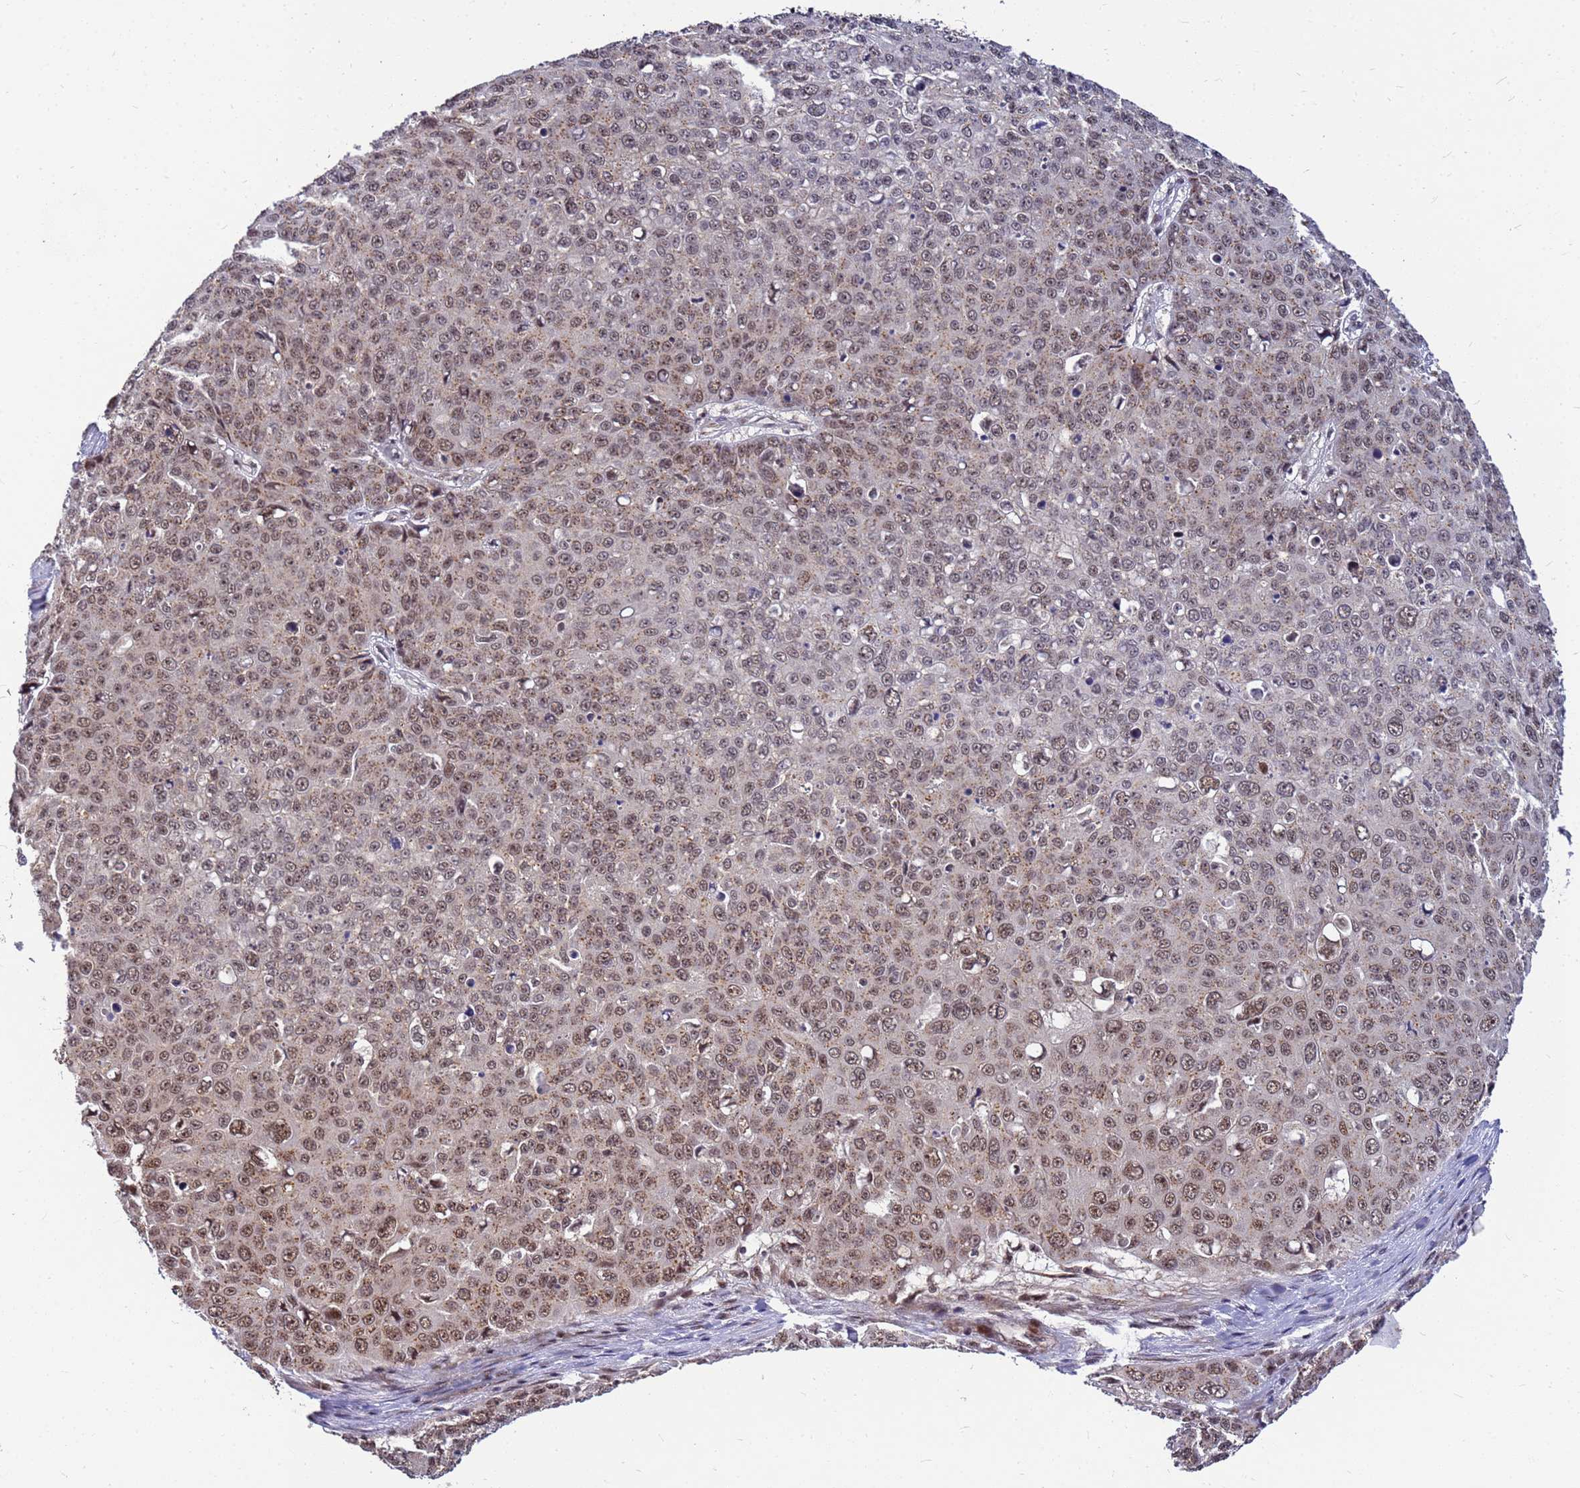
{"staining": {"intensity": "moderate", "quantity": "25%-75%", "location": "nuclear"}, "tissue": "skin cancer", "cell_type": "Tumor cells", "image_type": "cancer", "snomed": [{"axis": "morphology", "description": "Squamous cell carcinoma, NOS"}, {"axis": "topography", "description": "Skin"}], "caption": "DAB (3,3'-diaminobenzidine) immunohistochemical staining of human skin cancer reveals moderate nuclear protein expression in approximately 25%-75% of tumor cells.", "gene": "NCBP2", "patient": {"sex": "male", "age": 71}}